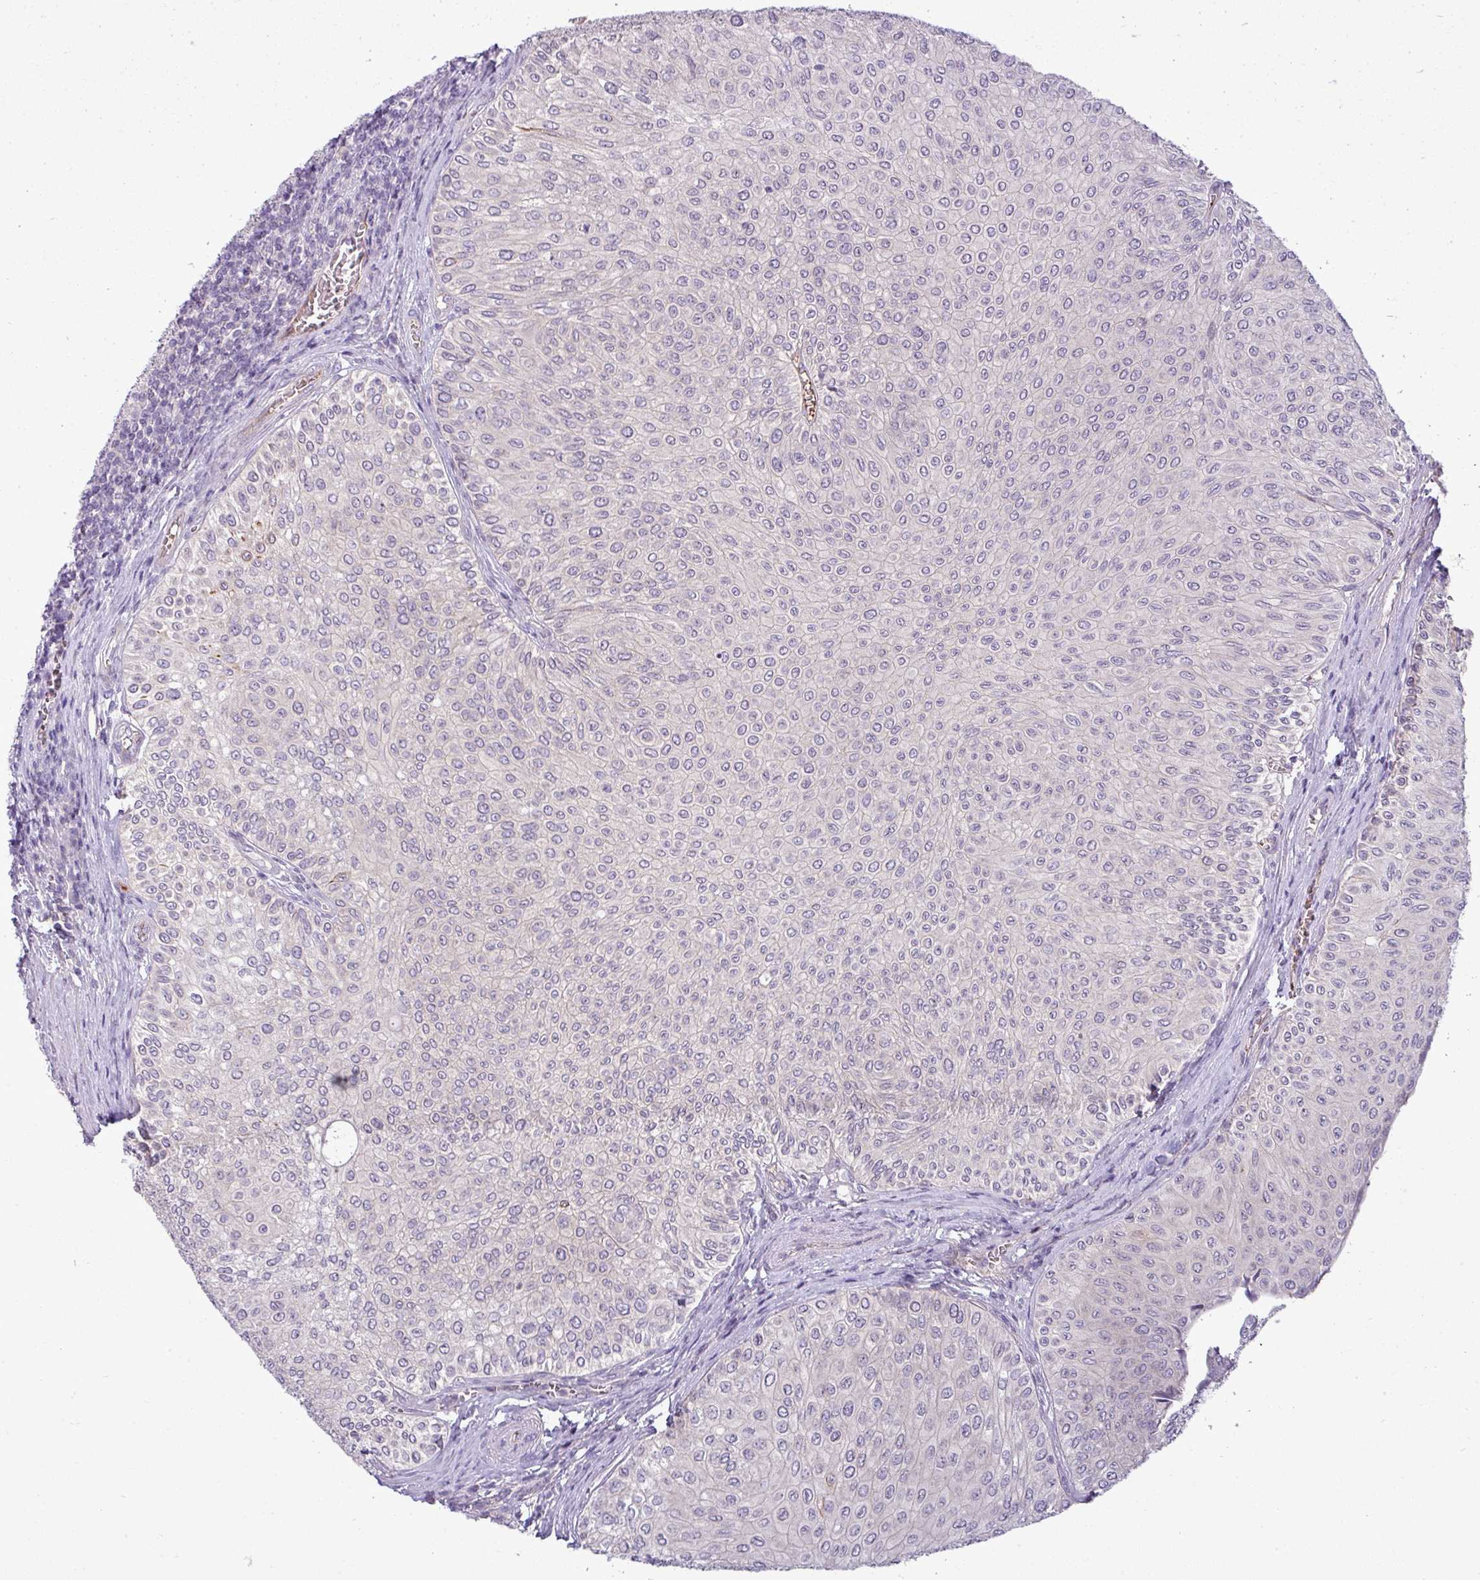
{"staining": {"intensity": "negative", "quantity": "none", "location": "none"}, "tissue": "urothelial cancer", "cell_type": "Tumor cells", "image_type": "cancer", "snomed": [{"axis": "morphology", "description": "Urothelial carcinoma, NOS"}, {"axis": "topography", "description": "Urinary bladder"}], "caption": "IHC of urothelial cancer shows no staining in tumor cells.", "gene": "APOM", "patient": {"sex": "male", "age": 59}}